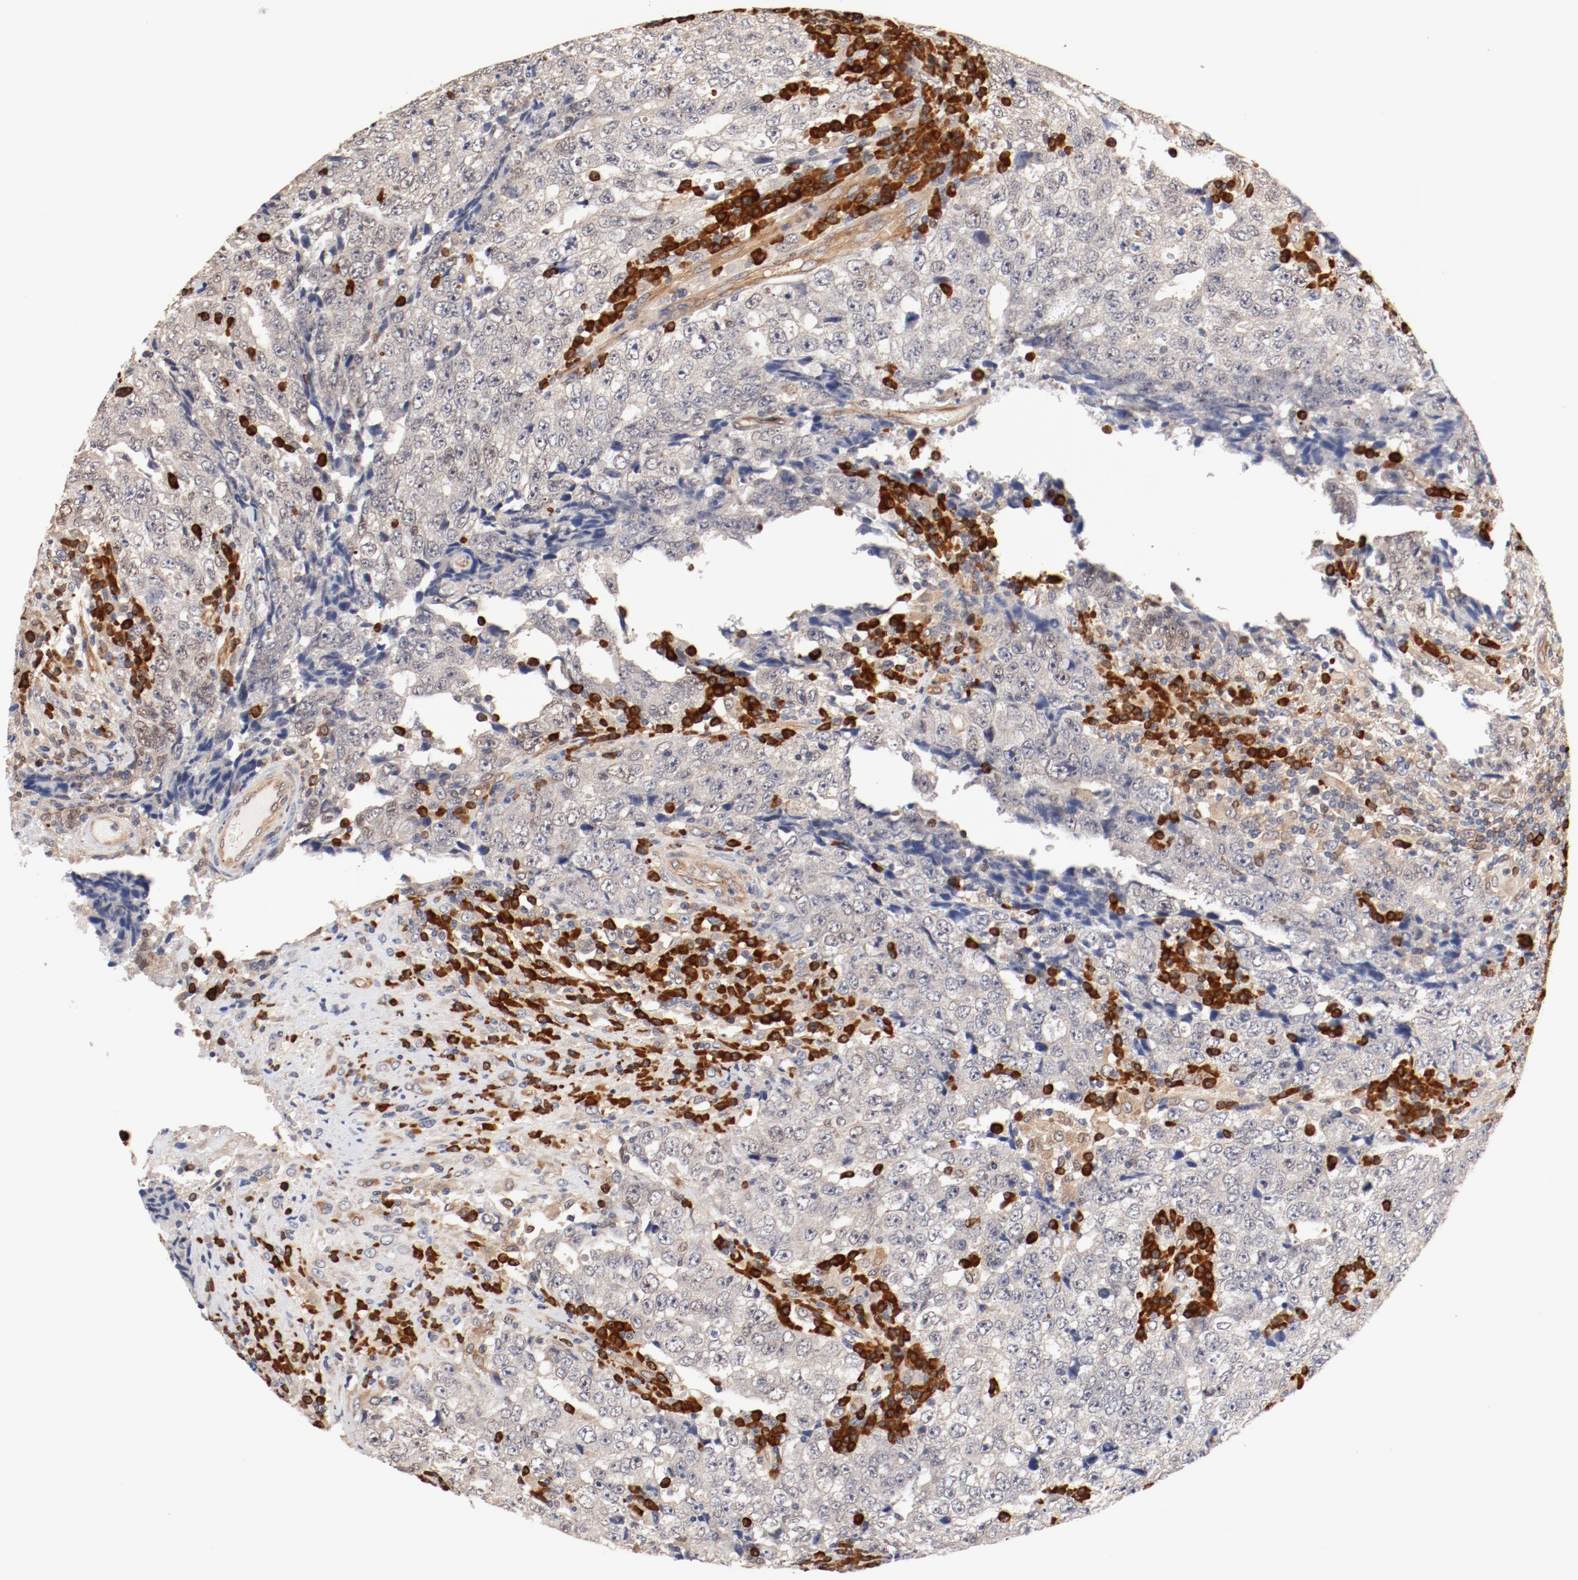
{"staining": {"intensity": "negative", "quantity": "none", "location": "none"}, "tissue": "testis cancer", "cell_type": "Tumor cells", "image_type": "cancer", "snomed": [{"axis": "morphology", "description": "Necrosis, NOS"}, {"axis": "morphology", "description": "Carcinoma, Embryonal, NOS"}, {"axis": "topography", "description": "Testis"}], "caption": "Protein analysis of testis embryonal carcinoma demonstrates no significant expression in tumor cells.", "gene": "UBE2J1", "patient": {"sex": "male", "age": 19}}